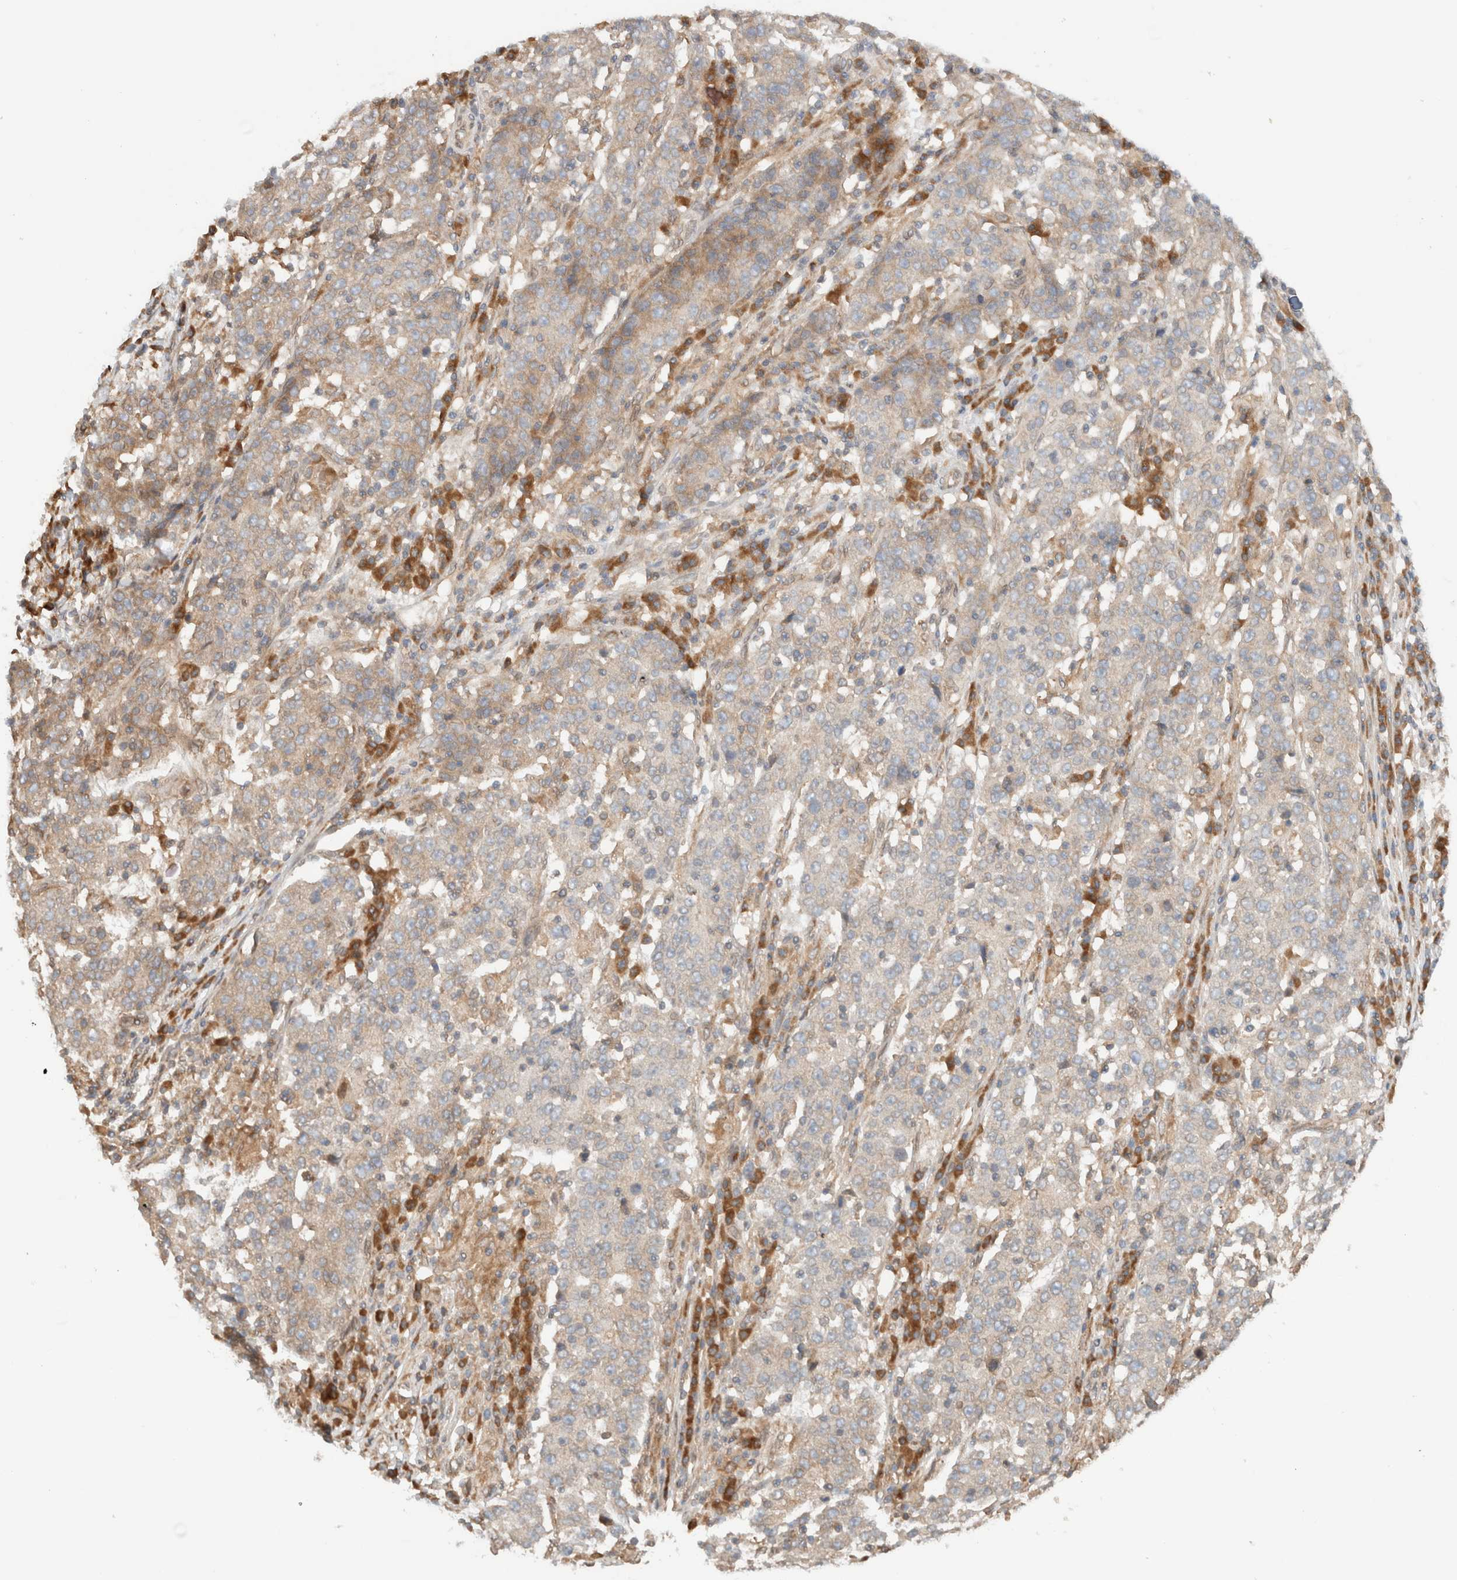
{"staining": {"intensity": "weak", "quantity": "25%-75%", "location": "cytoplasmic/membranous"}, "tissue": "stomach cancer", "cell_type": "Tumor cells", "image_type": "cancer", "snomed": [{"axis": "morphology", "description": "Adenocarcinoma, NOS"}, {"axis": "topography", "description": "Stomach"}], "caption": "There is low levels of weak cytoplasmic/membranous staining in tumor cells of stomach cancer (adenocarcinoma), as demonstrated by immunohistochemical staining (brown color).", "gene": "ARFGEF2", "patient": {"sex": "male", "age": 59}}